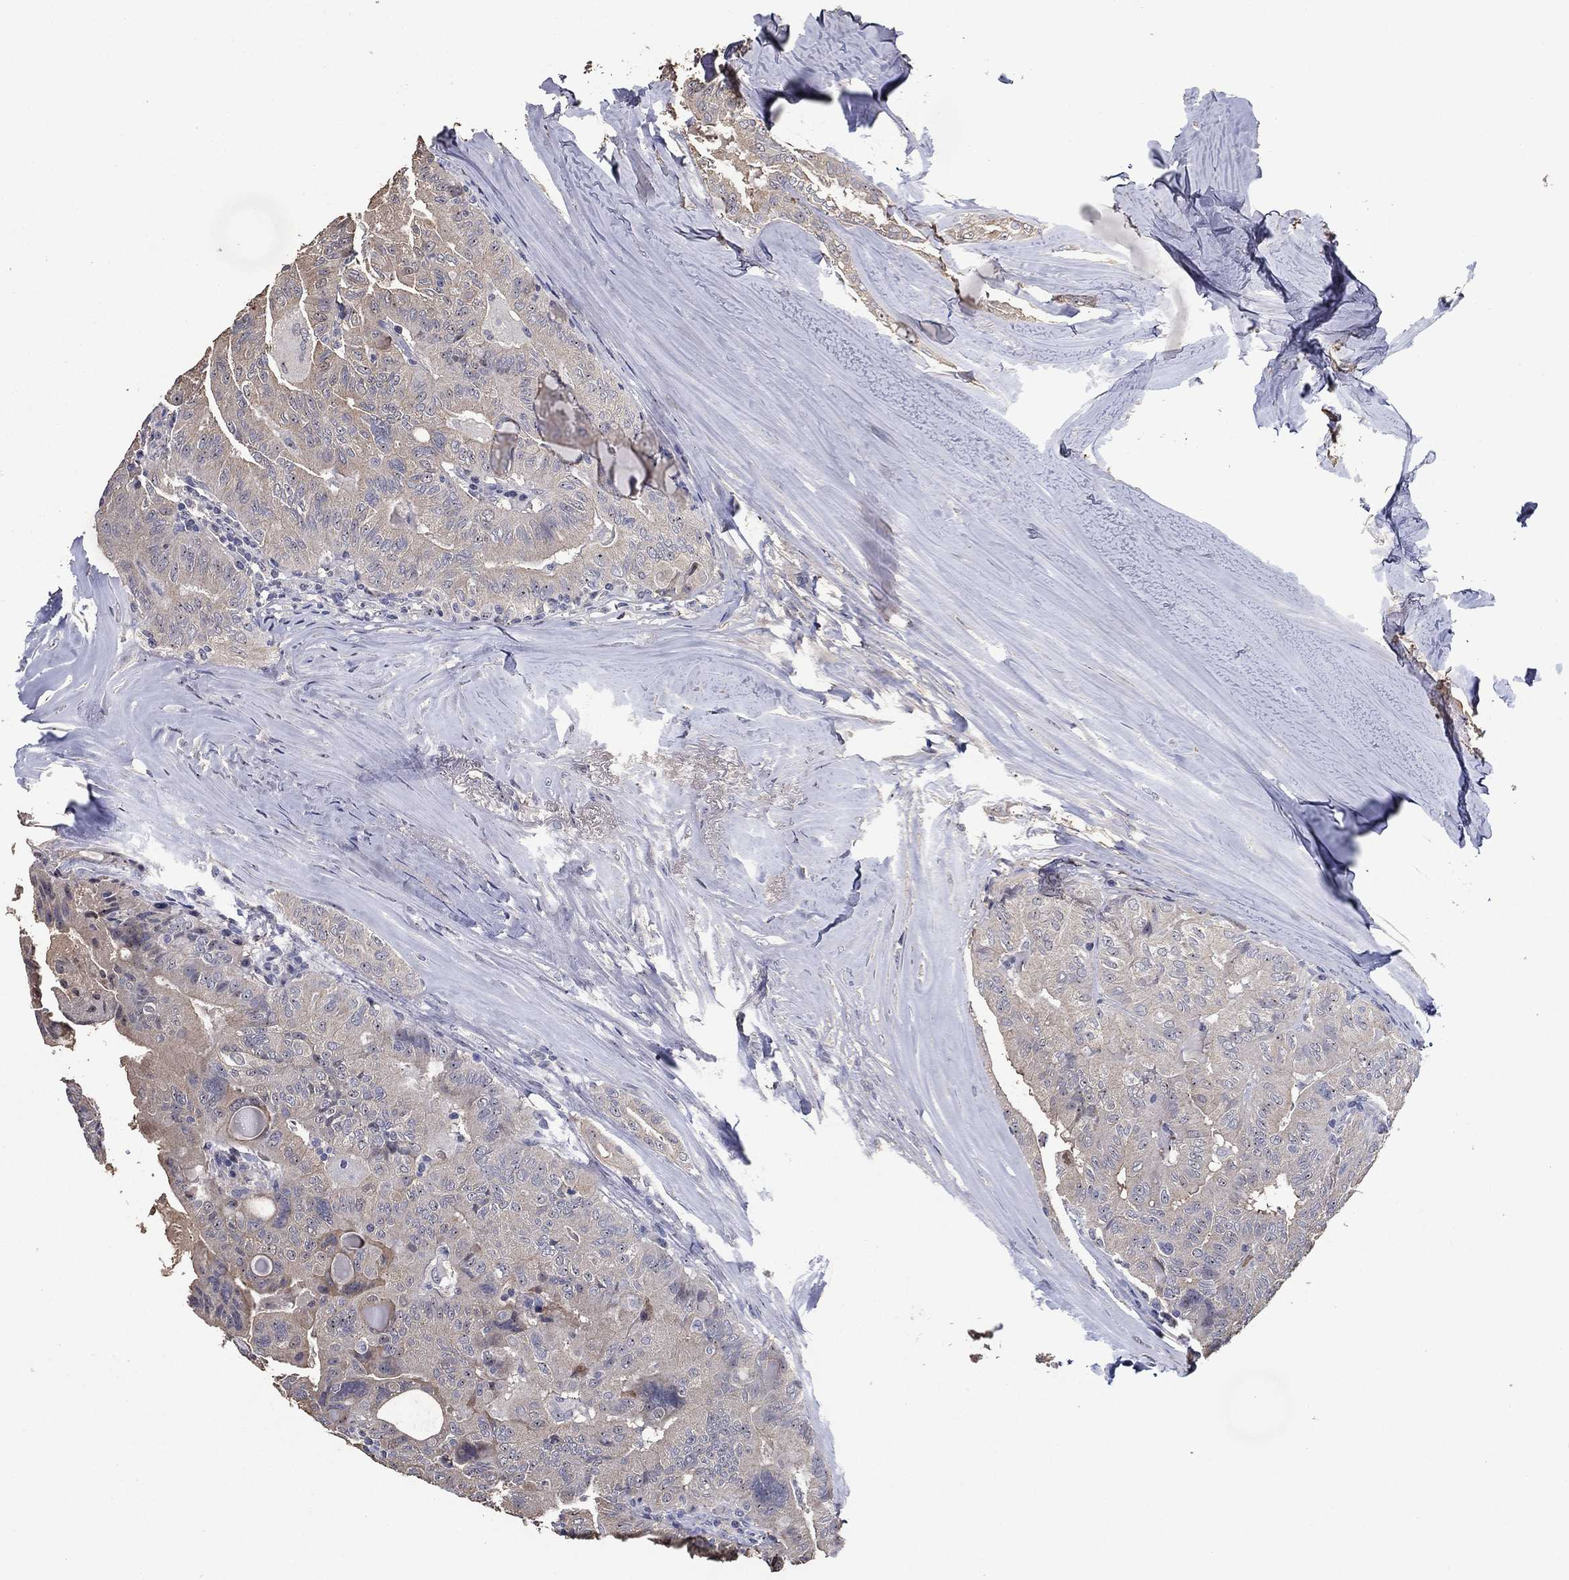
{"staining": {"intensity": "negative", "quantity": "none", "location": "none"}, "tissue": "thyroid cancer", "cell_type": "Tumor cells", "image_type": "cancer", "snomed": [{"axis": "morphology", "description": "Papillary adenocarcinoma, NOS"}, {"axis": "topography", "description": "Thyroid gland"}], "caption": "An immunohistochemistry (IHC) image of papillary adenocarcinoma (thyroid) is shown. There is no staining in tumor cells of papillary adenocarcinoma (thyroid).", "gene": "EFNA1", "patient": {"sex": "female", "age": 68}}